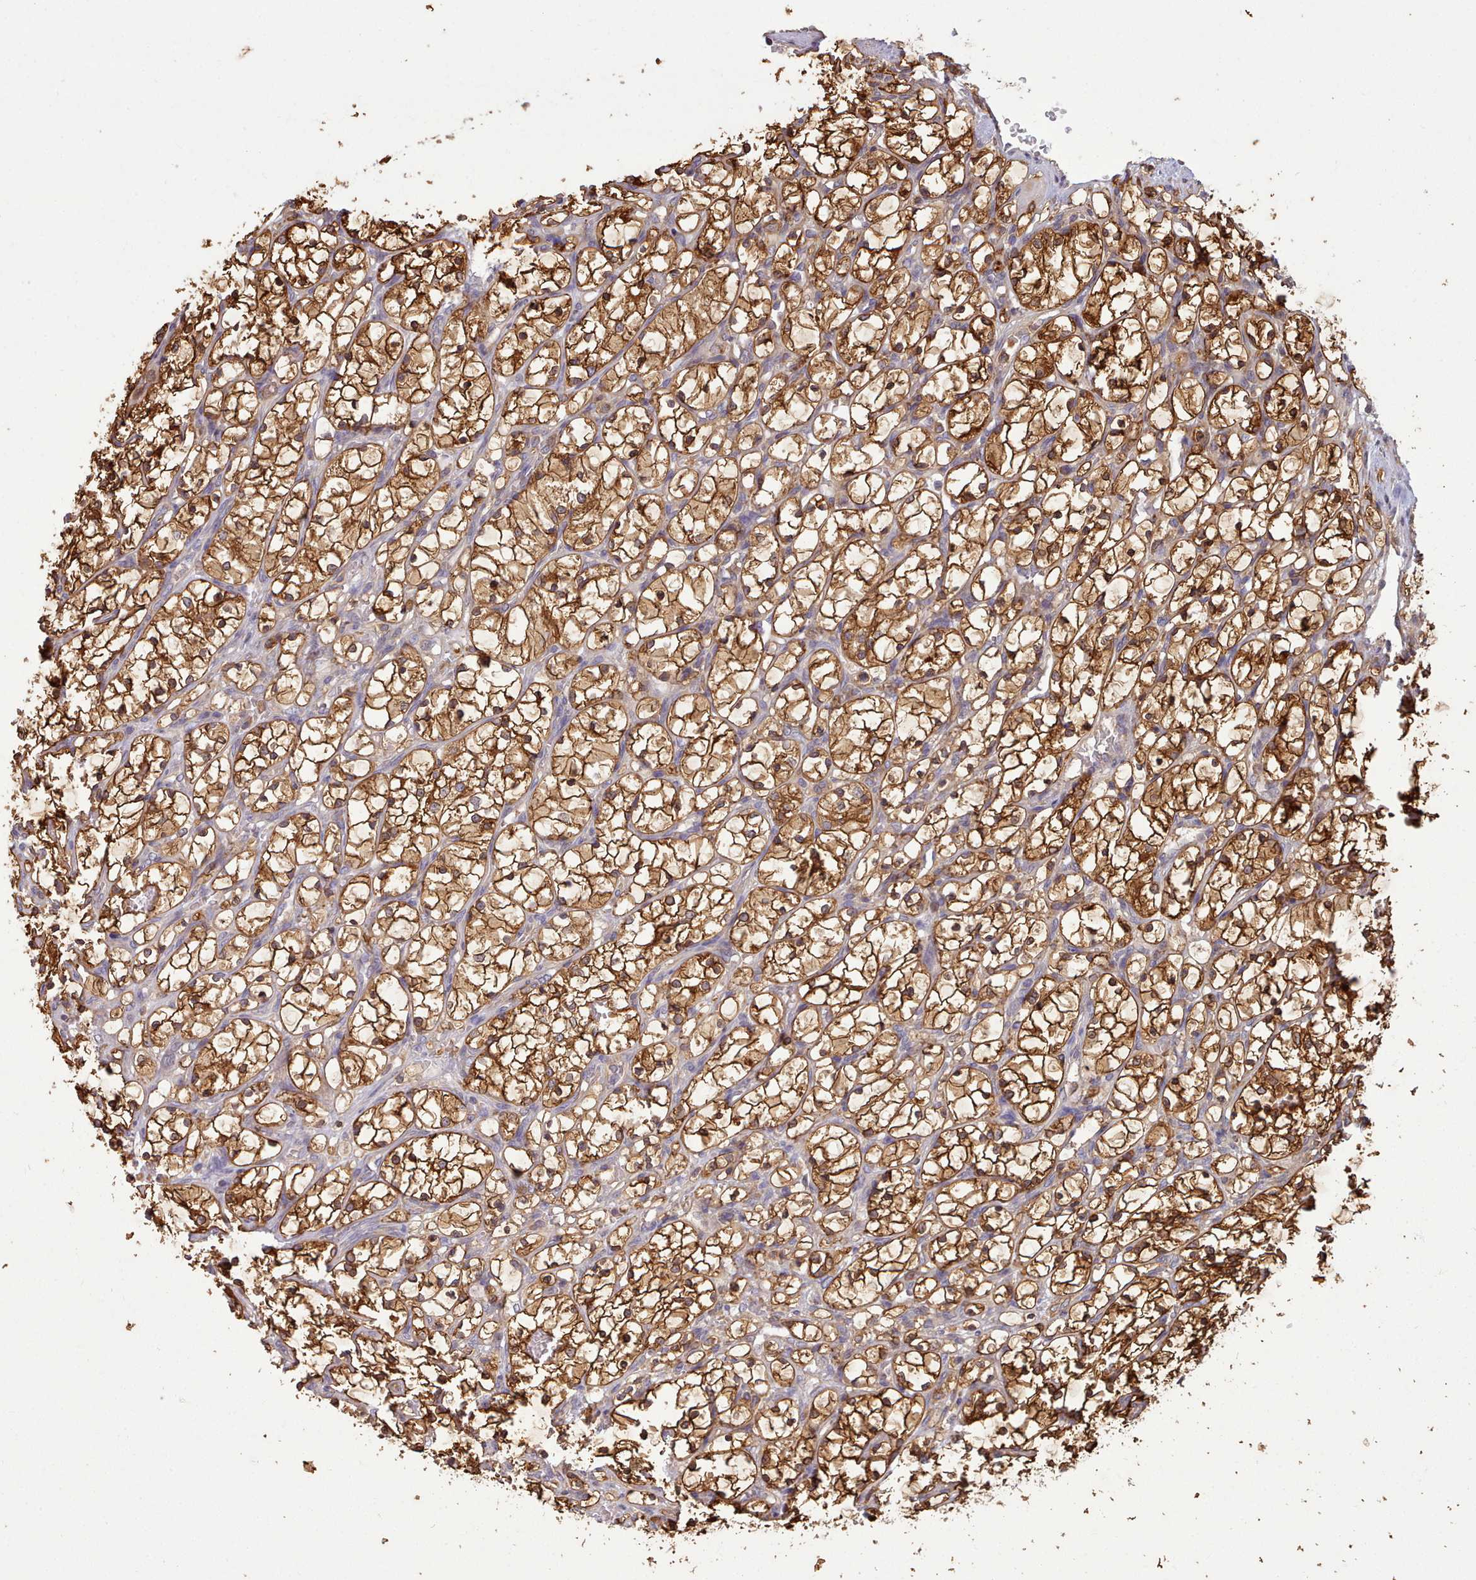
{"staining": {"intensity": "strong", "quantity": ">75%", "location": "cytoplasmic/membranous"}, "tissue": "renal cancer", "cell_type": "Tumor cells", "image_type": "cancer", "snomed": [{"axis": "morphology", "description": "Adenocarcinoma, NOS"}, {"axis": "topography", "description": "Kidney"}], "caption": "A high amount of strong cytoplasmic/membranous positivity is identified in approximately >75% of tumor cells in renal adenocarcinoma tissue.", "gene": "SLC4A9", "patient": {"sex": "female", "age": 69}}